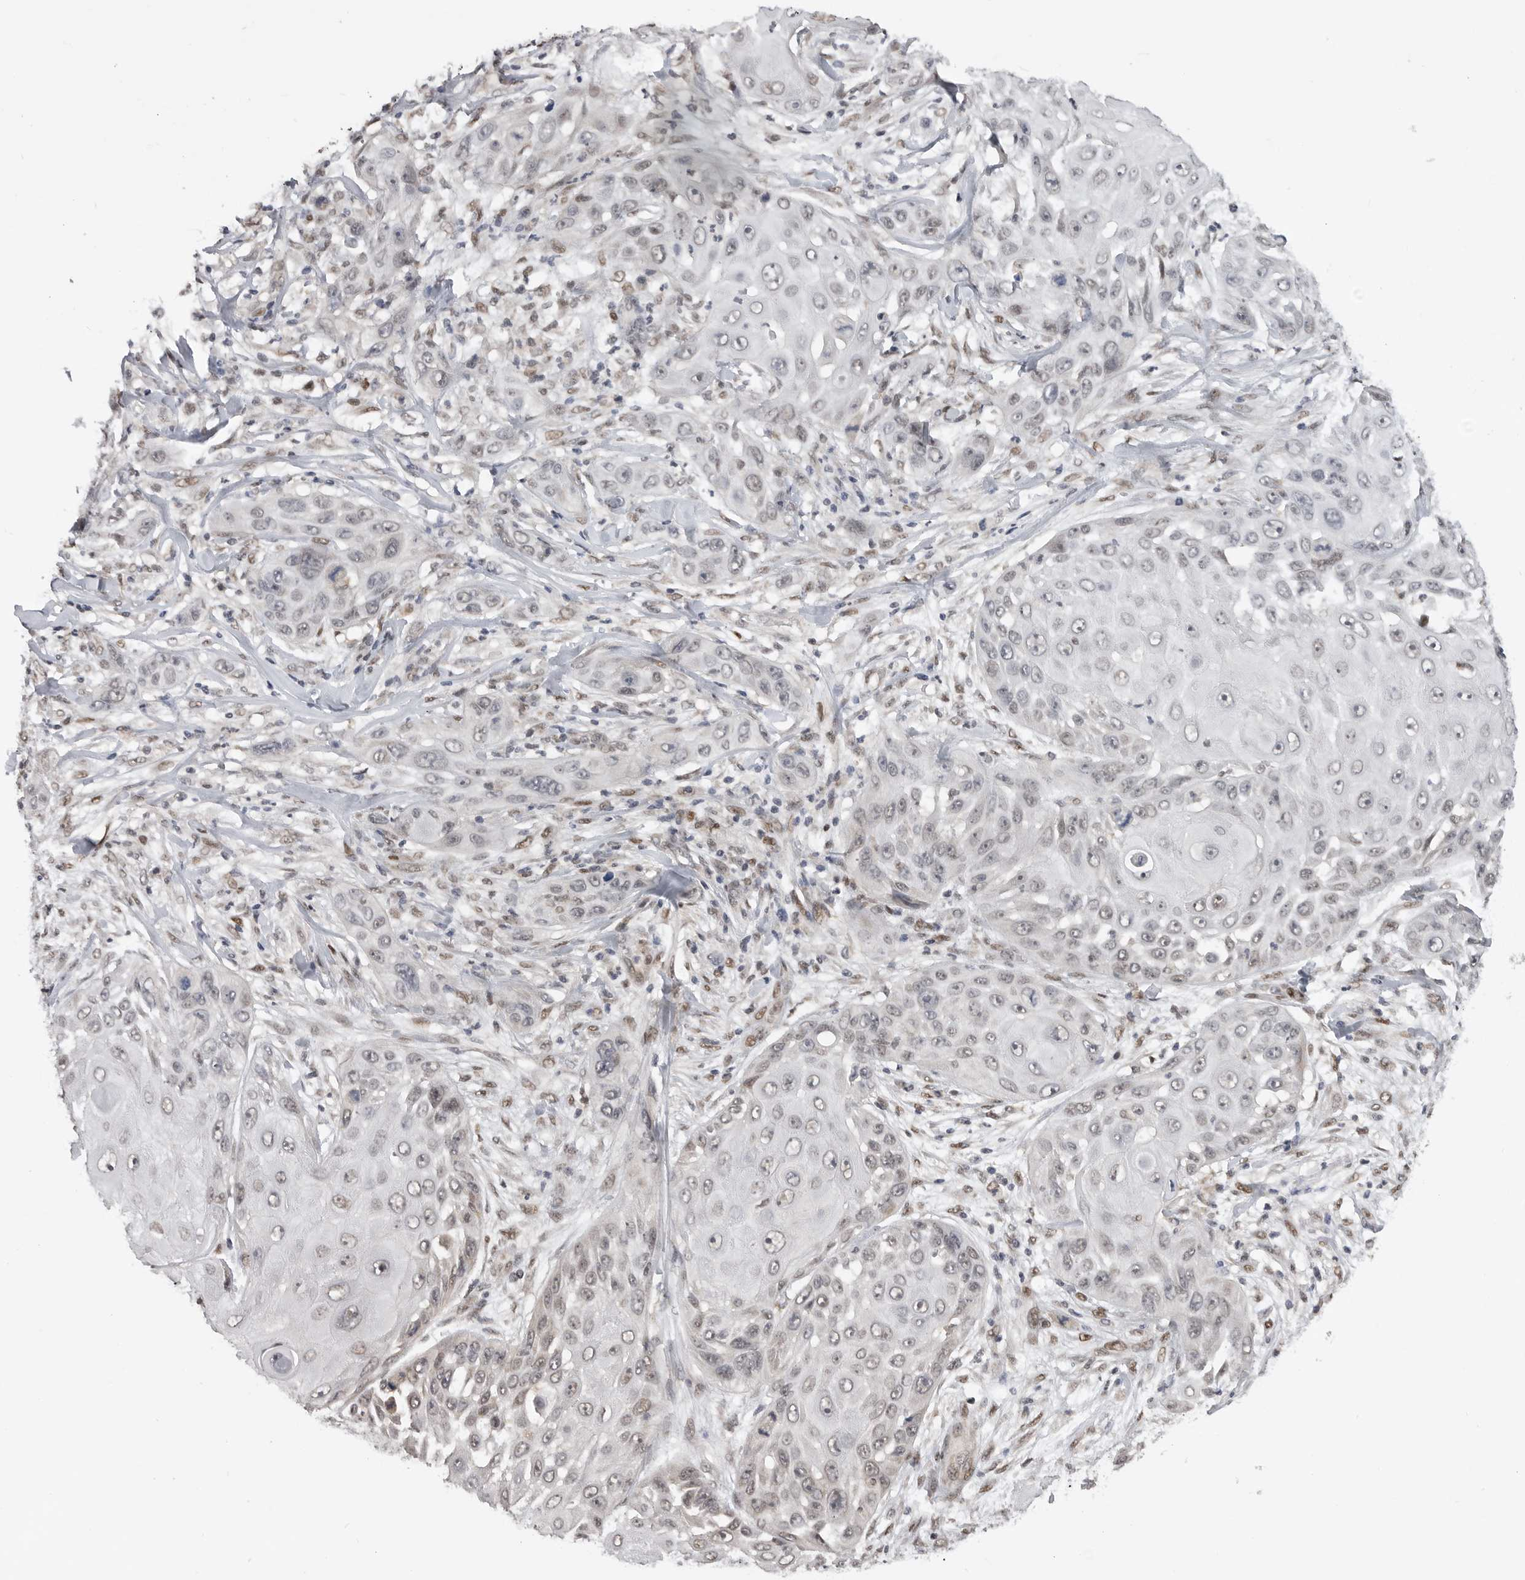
{"staining": {"intensity": "negative", "quantity": "none", "location": "none"}, "tissue": "skin cancer", "cell_type": "Tumor cells", "image_type": "cancer", "snomed": [{"axis": "morphology", "description": "Squamous cell carcinoma, NOS"}, {"axis": "topography", "description": "Skin"}], "caption": "The photomicrograph exhibits no staining of tumor cells in squamous cell carcinoma (skin).", "gene": "SMARCC1", "patient": {"sex": "female", "age": 44}}